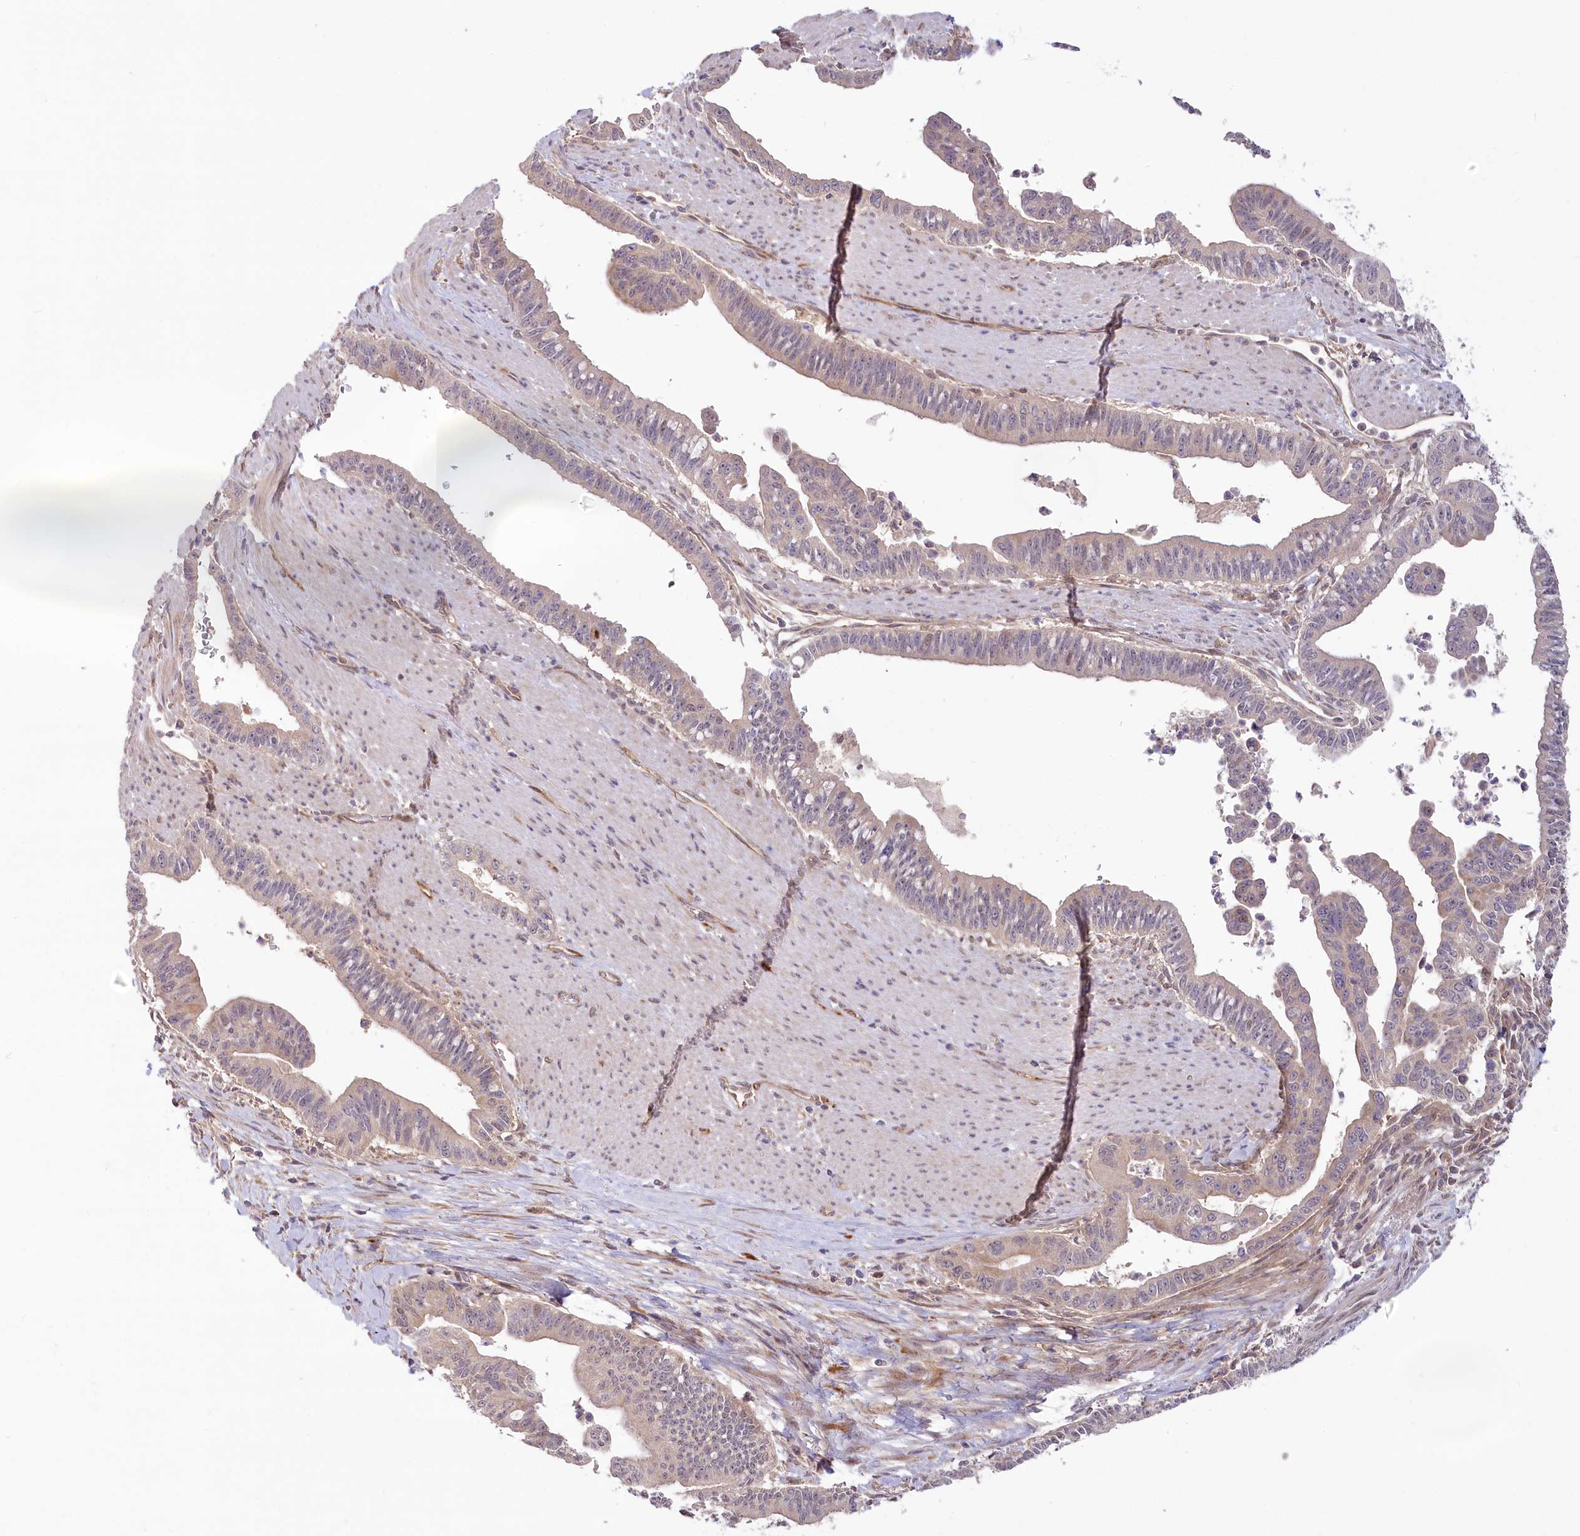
{"staining": {"intensity": "weak", "quantity": ">75%", "location": "cytoplasmic/membranous"}, "tissue": "pancreatic cancer", "cell_type": "Tumor cells", "image_type": "cancer", "snomed": [{"axis": "morphology", "description": "Adenocarcinoma, NOS"}, {"axis": "topography", "description": "Pancreas"}], "caption": "Human pancreatic cancer (adenocarcinoma) stained with a protein marker exhibits weak staining in tumor cells.", "gene": "CEP70", "patient": {"sex": "male", "age": 70}}